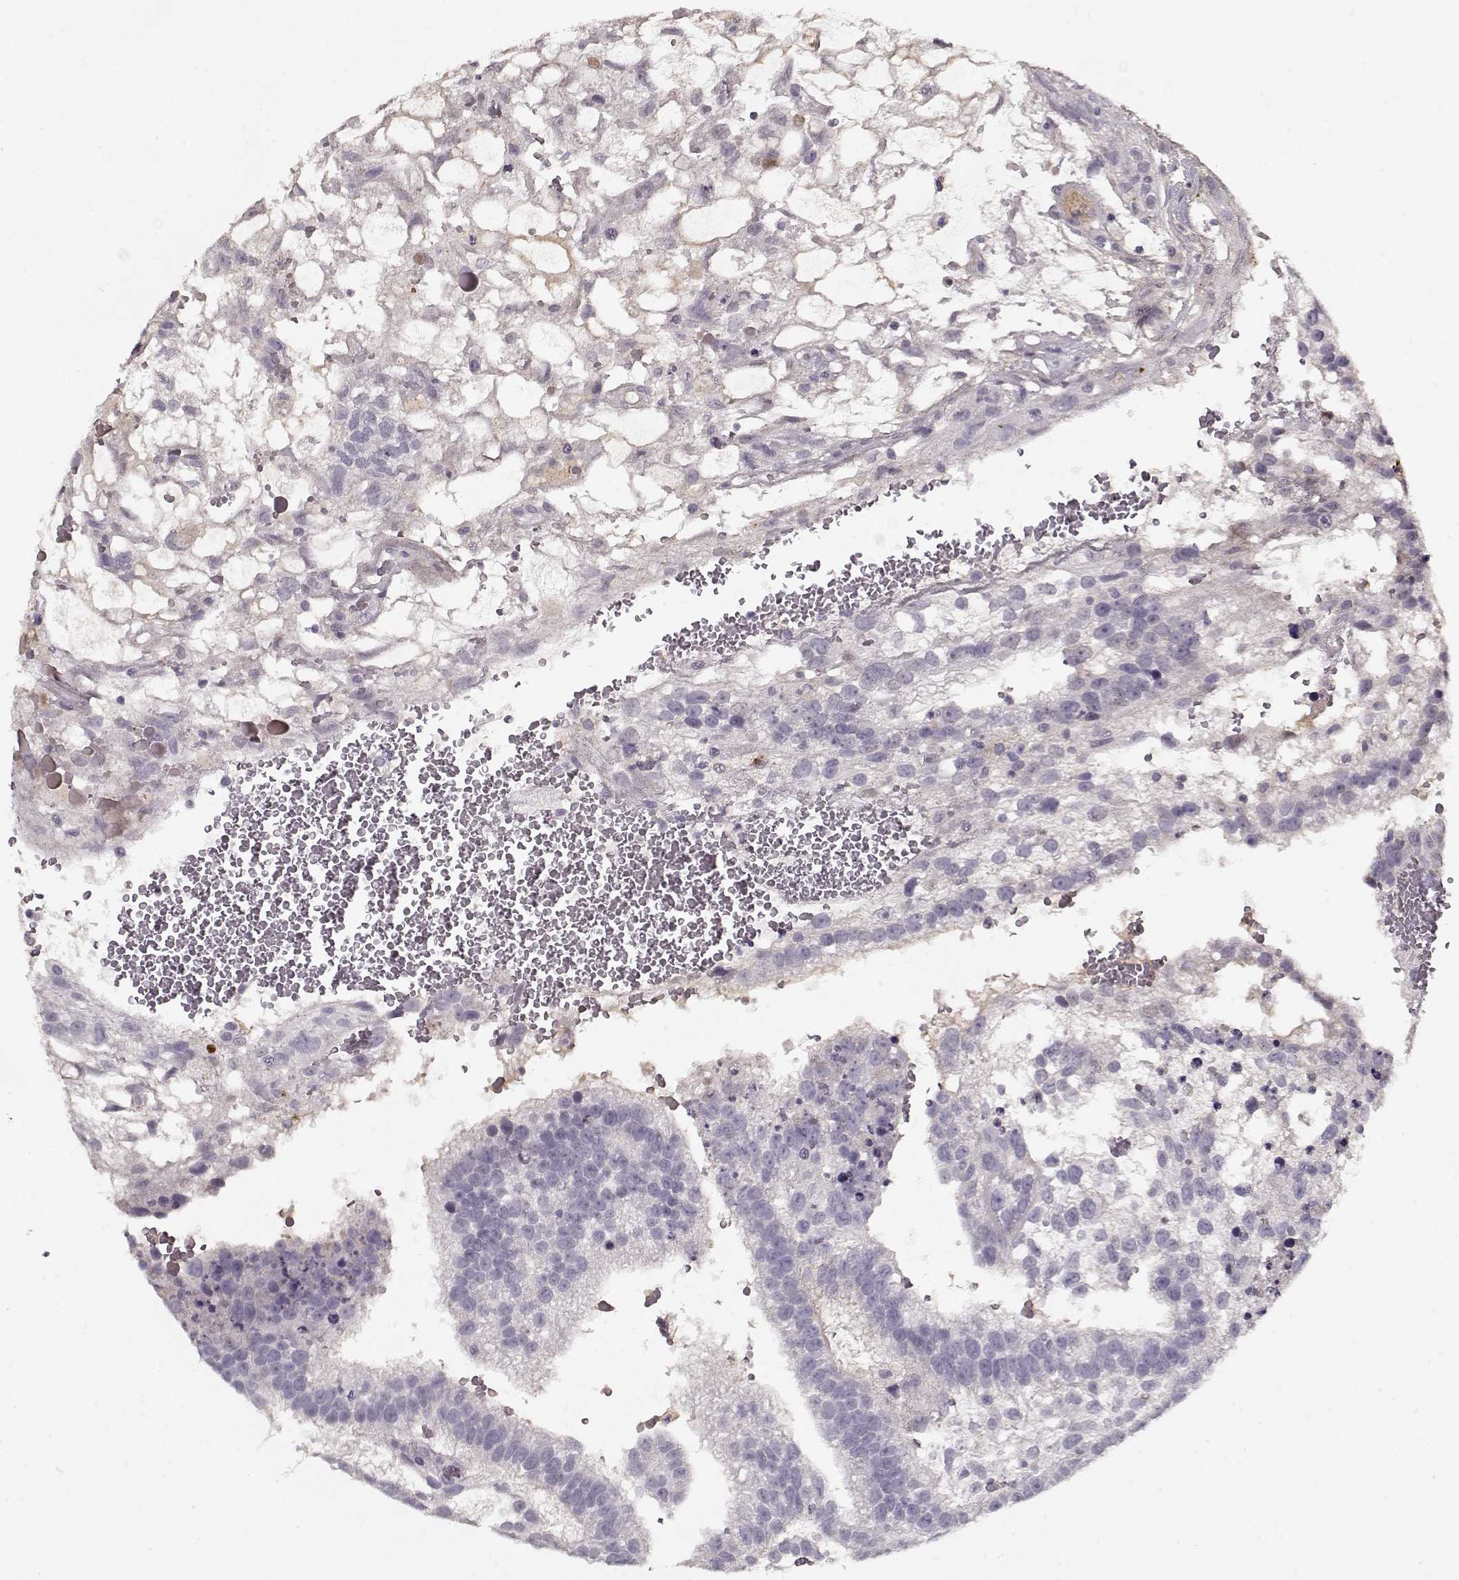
{"staining": {"intensity": "negative", "quantity": "none", "location": "none"}, "tissue": "testis cancer", "cell_type": "Tumor cells", "image_type": "cancer", "snomed": [{"axis": "morphology", "description": "Normal tissue, NOS"}, {"axis": "morphology", "description": "Carcinoma, Embryonal, NOS"}, {"axis": "topography", "description": "Testis"}, {"axis": "topography", "description": "Epididymis"}], "caption": "Tumor cells show no significant protein staining in testis cancer.", "gene": "LUM", "patient": {"sex": "male", "age": 32}}